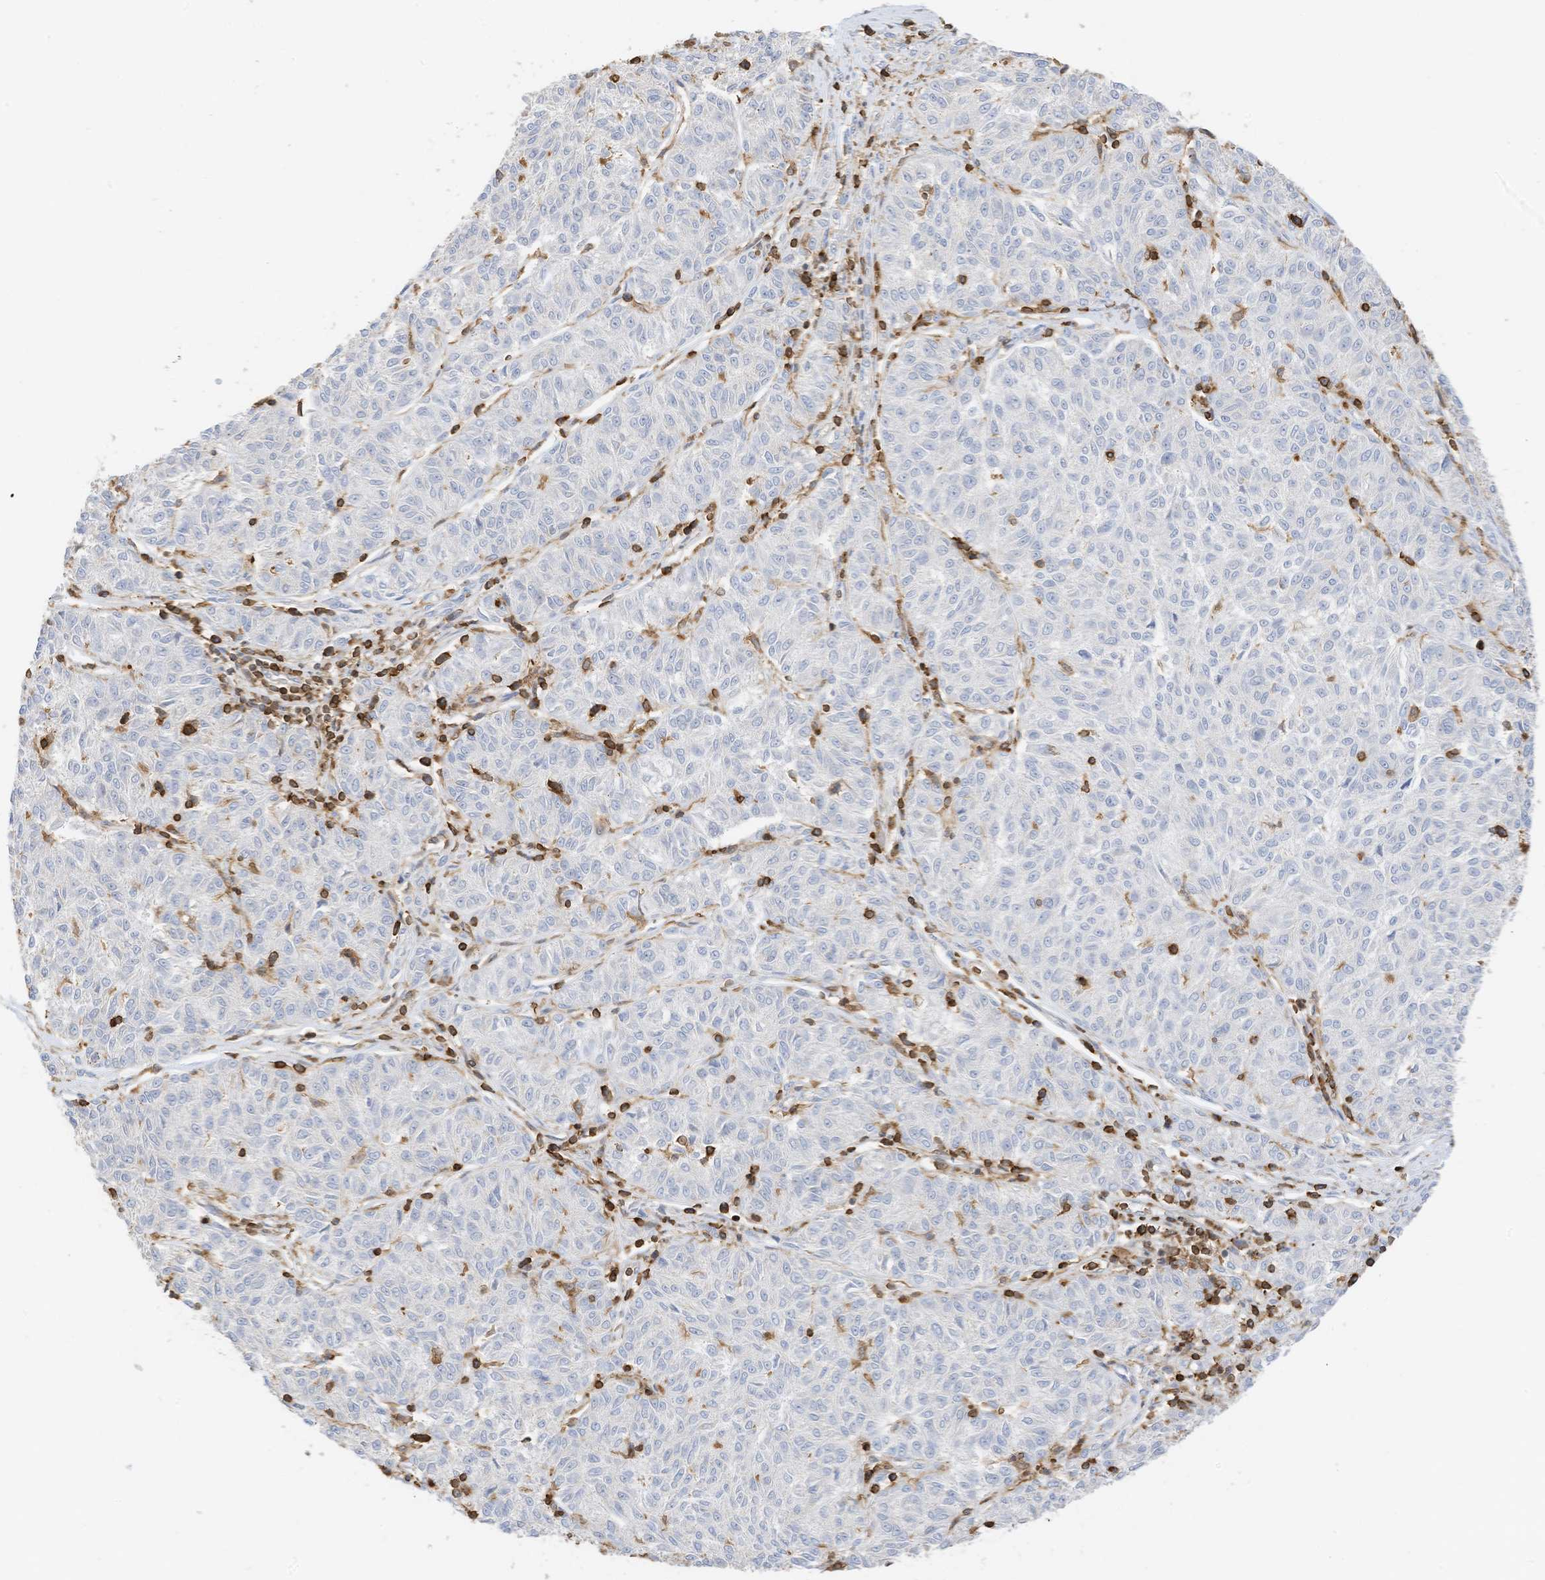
{"staining": {"intensity": "negative", "quantity": "none", "location": "none"}, "tissue": "melanoma", "cell_type": "Tumor cells", "image_type": "cancer", "snomed": [{"axis": "morphology", "description": "Malignant melanoma, NOS"}, {"axis": "topography", "description": "Skin"}], "caption": "The IHC histopathology image has no significant positivity in tumor cells of malignant melanoma tissue. (DAB (3,3'-diaminobenzidine) immunohistochemistry (IHC) visualized using brightfield microscopy, high magnification).", "gene": "ARHGAP25", "patient": {"sex": "female", "age": 72}}